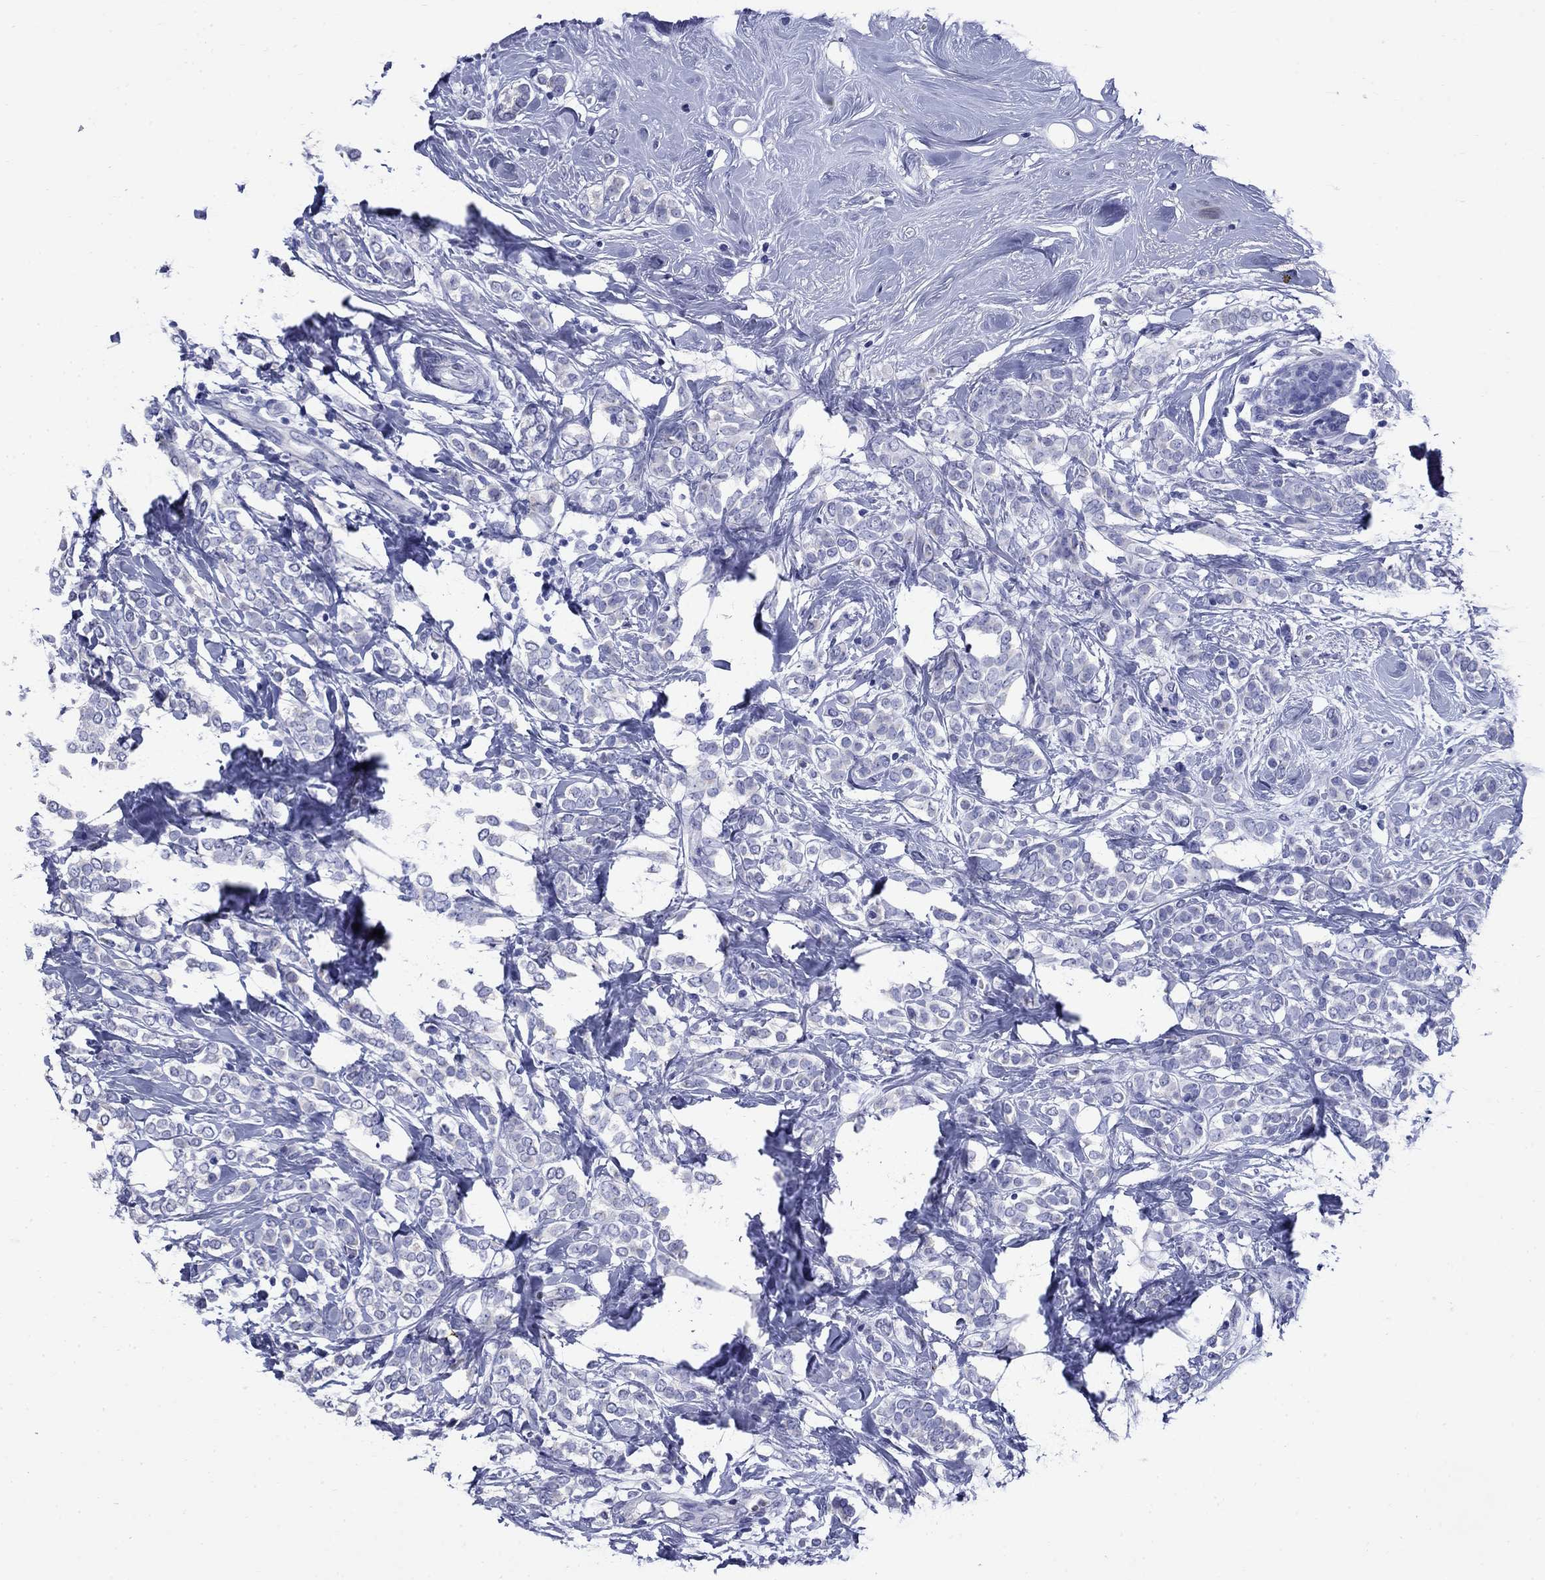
{"staining": {"intensity": "negative", "quantity": "none", "location": "none"}, "tissue": "breast cancer", "cell_type": "Tumor cells", "image_type": "cancer", "snomed": [{"axis": "morphology", "description": "Lobular carcinoma"}, {"axis": "topography", "description": "Breast"}], "caption": "Tumor cells show no significant protein staining in breast lobular carcinoma.", "gene": "CD1A", "patient": {"sex": "female", "age": 49}}